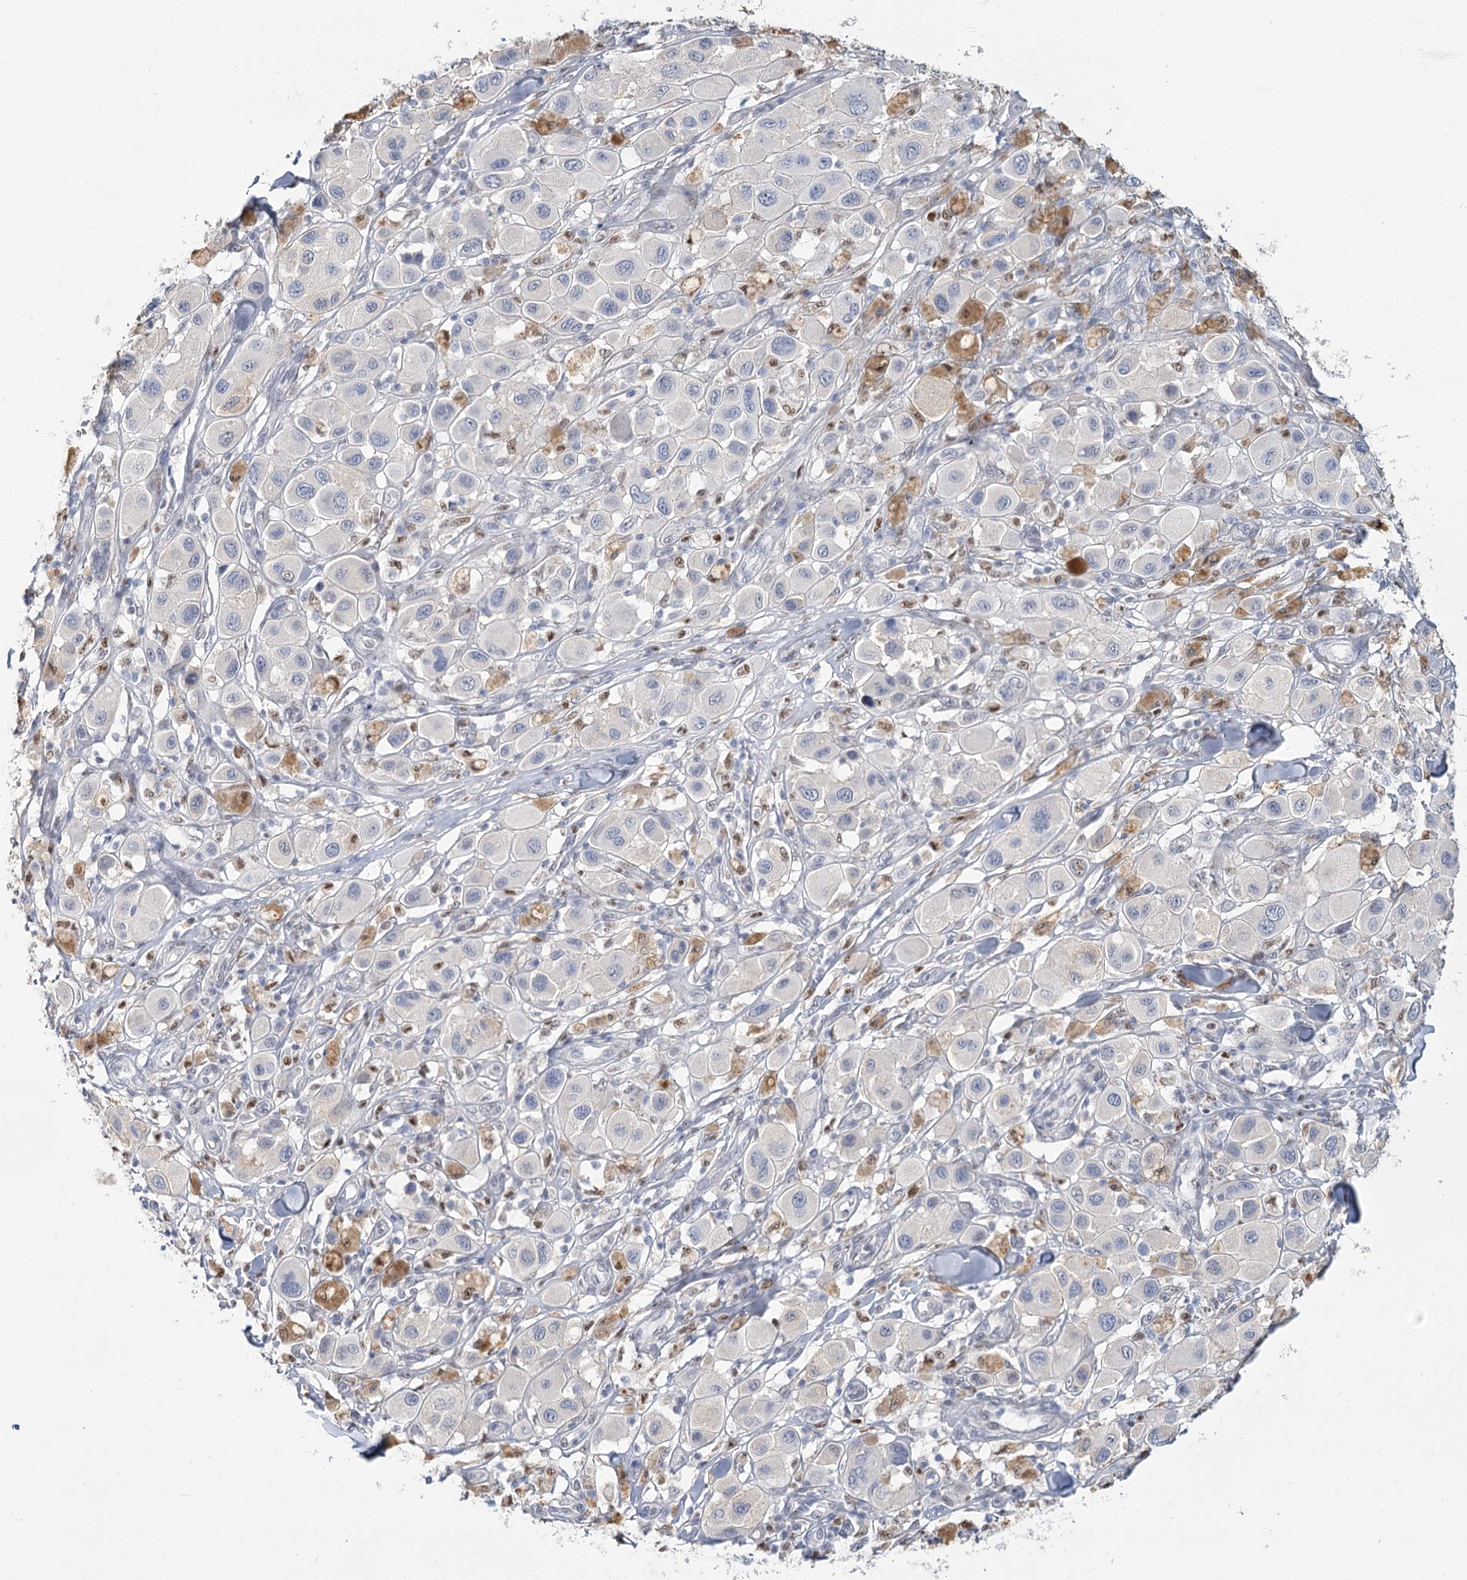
{"staining": {"intensity": "negative", "quantity": "none", "location": "none"}, "tissue": "melanoma", "cell_type": "Tumor cells", "image_type": "cancer", "snomed": [{"axis": "morphology", "description": "Malignant melanoma, Metastatic site"}, {"axis": "topography", "description": "Skin"}], "caption": "Tumor cells are negative for protein expression in human malignant melanoma (metastatic site).", "gene": "IGSF3", "patient": {"sex": "male", "age": 41}}